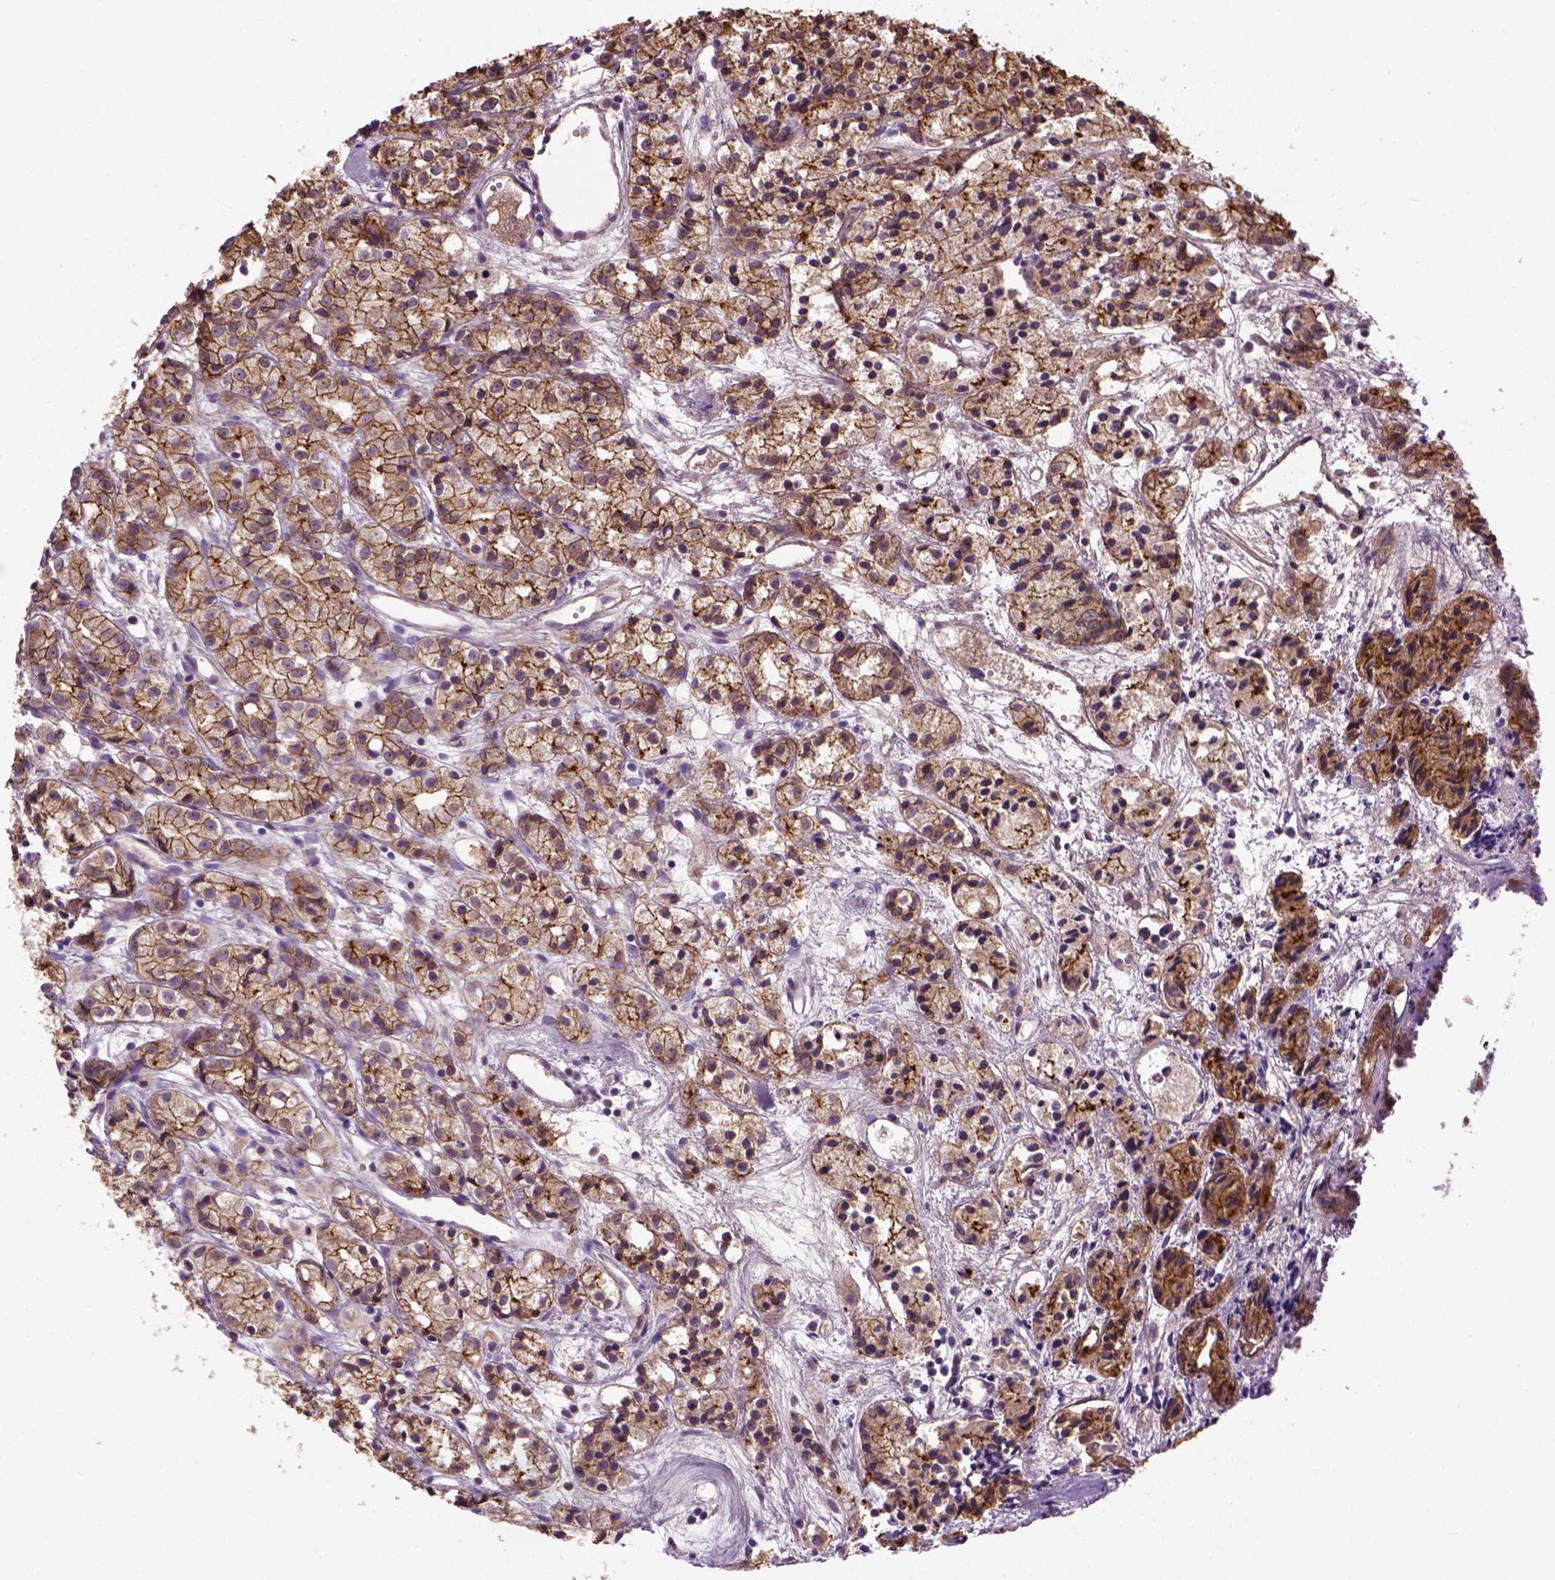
{"staining": {"intensity": "strong", "quantity": ">75%", "location": "cytoplasmic/membranous"}, "tissue": "prostate cancer", "cell_type": "Tumor cells", "image_type": "cancer", "snomed": [{"axis": "morphology", "description": "Adenocarcinoma, Medium grade"}, {"axis": "topography", "description": "Prostate"}], "caption": "Prostate medium-grade adenocarcinoma stained with a brown dye reveals strong cytoplasmic/membranous positive staining in approximately >75% of tumor cells.", "gene": "CDH1", "patient": {"sex": "male", "age": 74}}